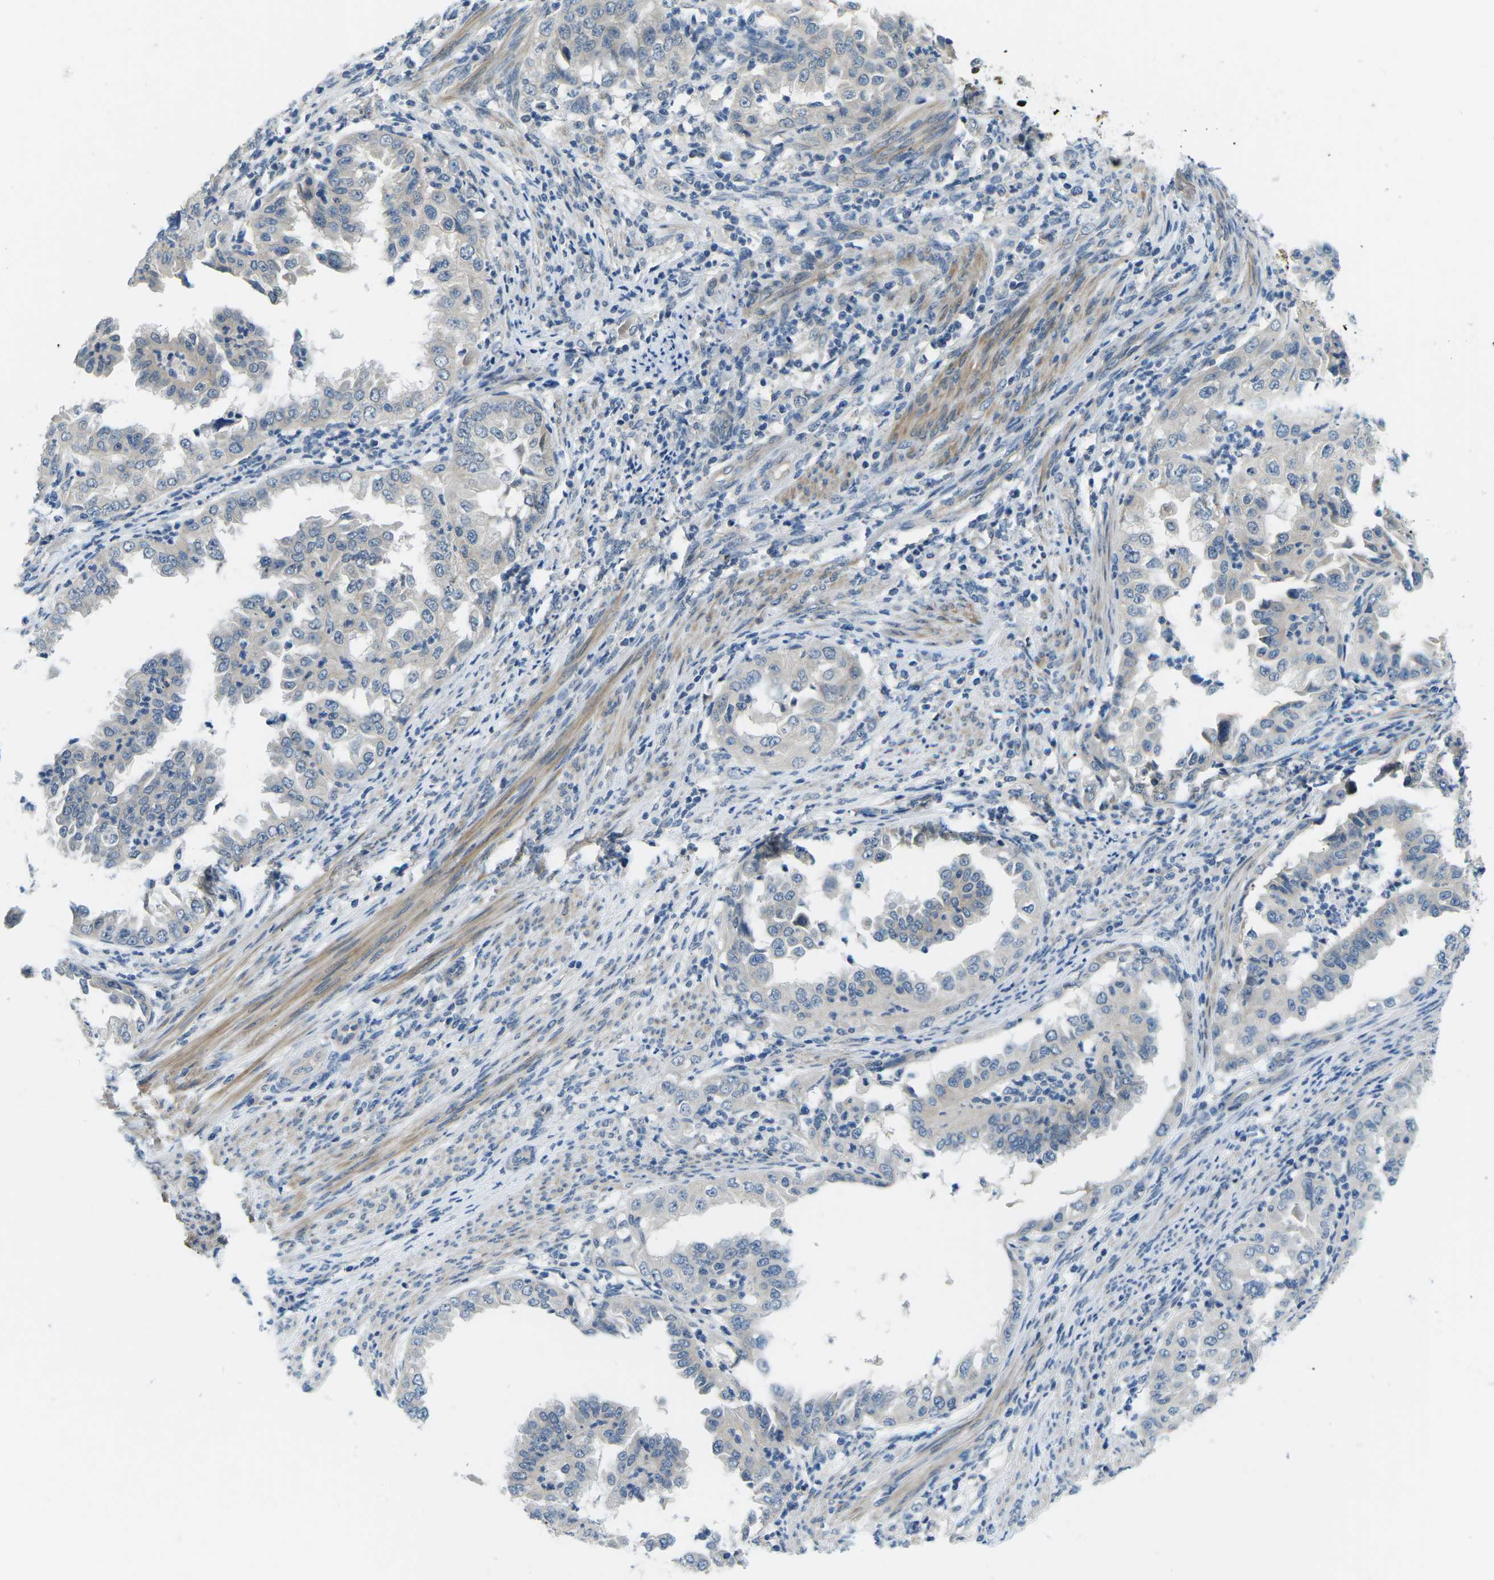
{"staining": {"intensity": "negative", "quantity": "none", "location": "none"}, "tissue": "endometrial cancer", "cell_type": "Tumor cells", "image_type": "cancer", "snomed": [{"axis": "morphology", "description": "Adenocarcinoma, NOS"}, {"axis": "topography", "description": "Endometrium"}], "caption": "Endometrial cancer (adenocarcinoma) was stained to show a protein in brown. There is no significant expression in tumor cells.", "gene": "CTNND1", "patient": {"sex": "female", "age": 85}}